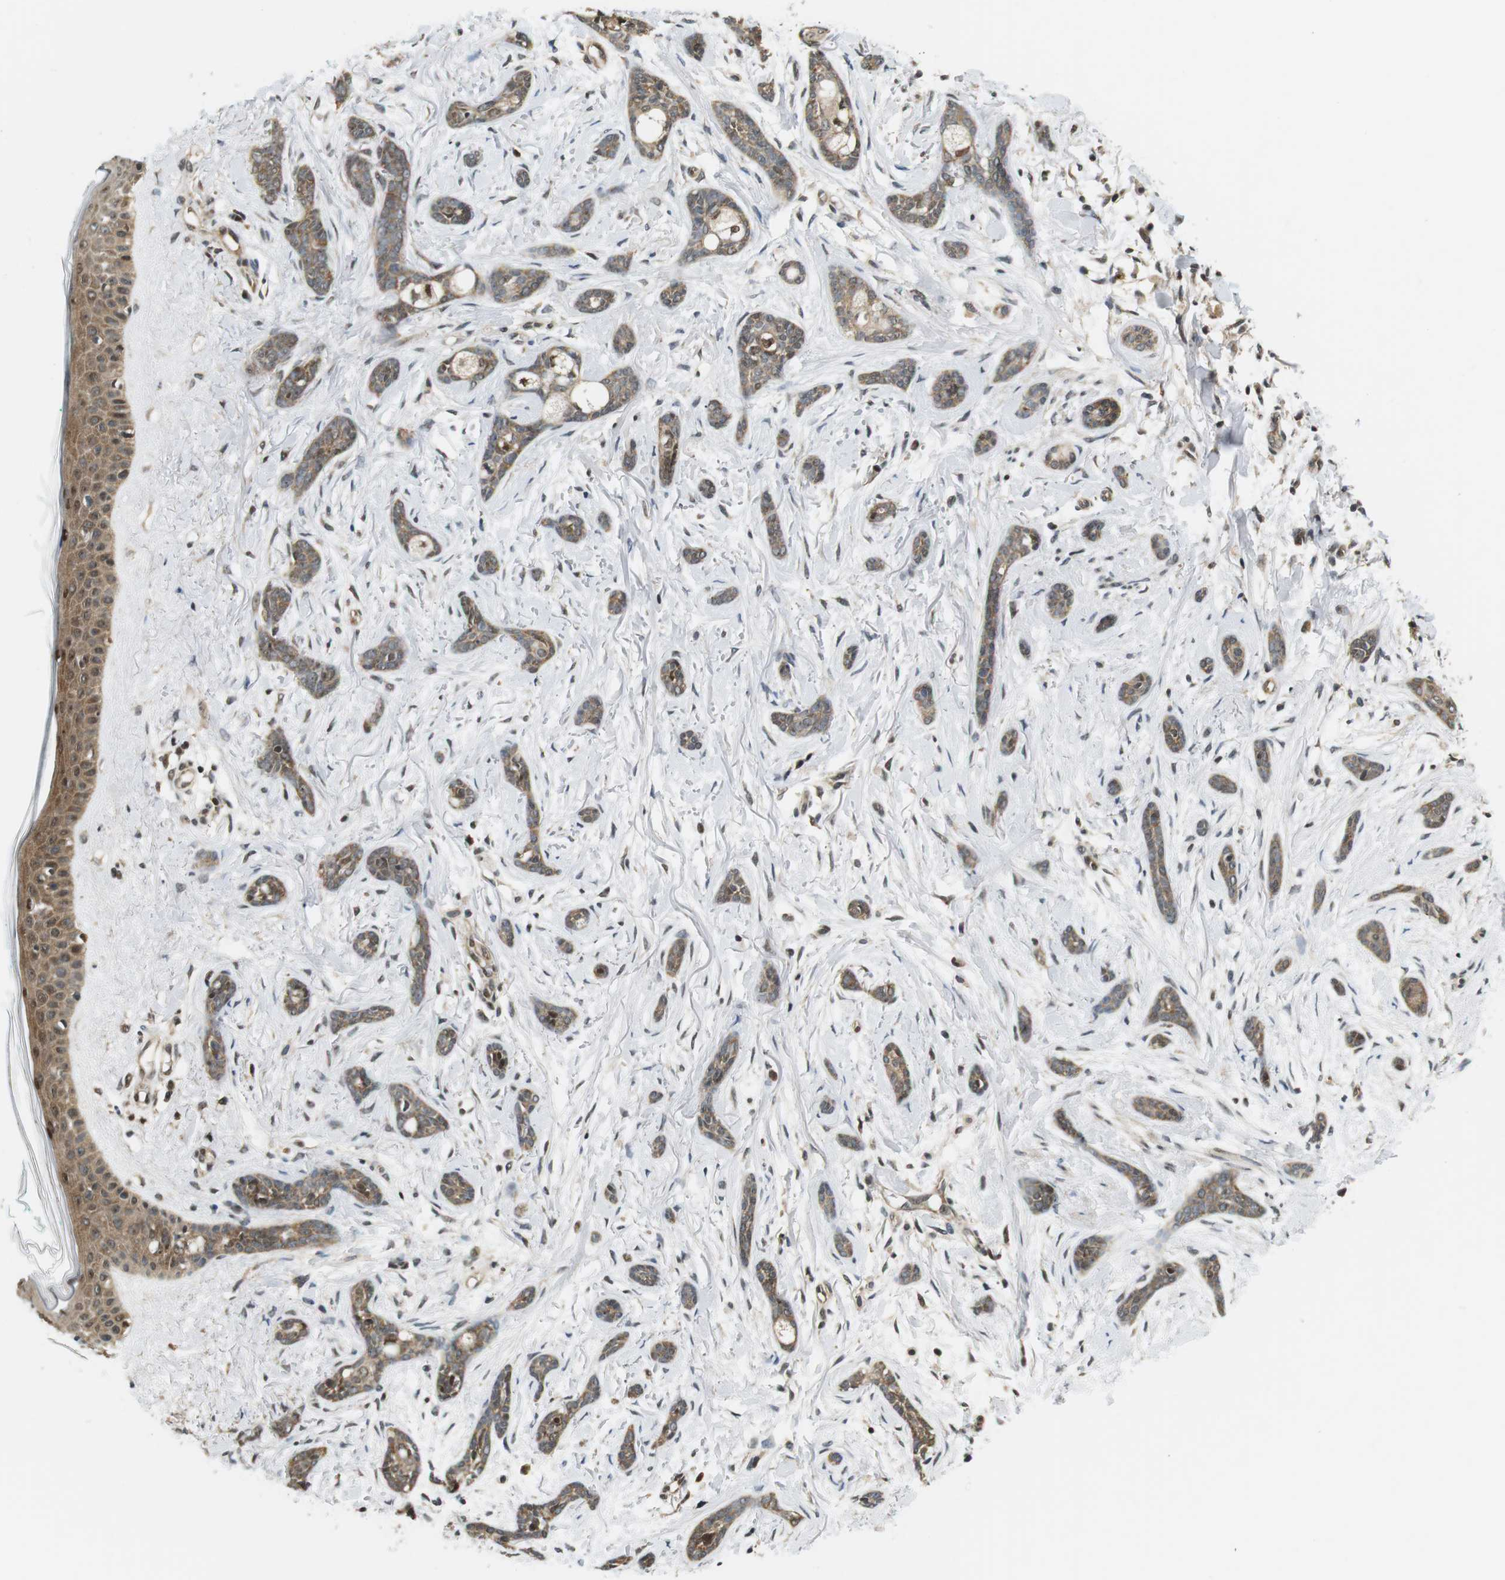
{"staining": {"intensity": "moderate", "quantity": ">75%", "location": "cytoplasmic/membranous"}, "tissue": "skin cancer", "cell_type": "Tumor cells", "image_type": "cancer", "snomed": [{"axis": "morphology", "description": "Basal cell carcinoma"}, {"axis": "morphology", "description": "Adnexal tumor, benign"}, {"axis": "topography", "description": "Skin"}], "caption": "Skin cancer stained with a brown dye exhibits moderate cytoplasmic/membranous positive positivity in about >75% of tumor cells.", "gene": "CSNK2B", "patient": {"sex": "female", "age": 42}}